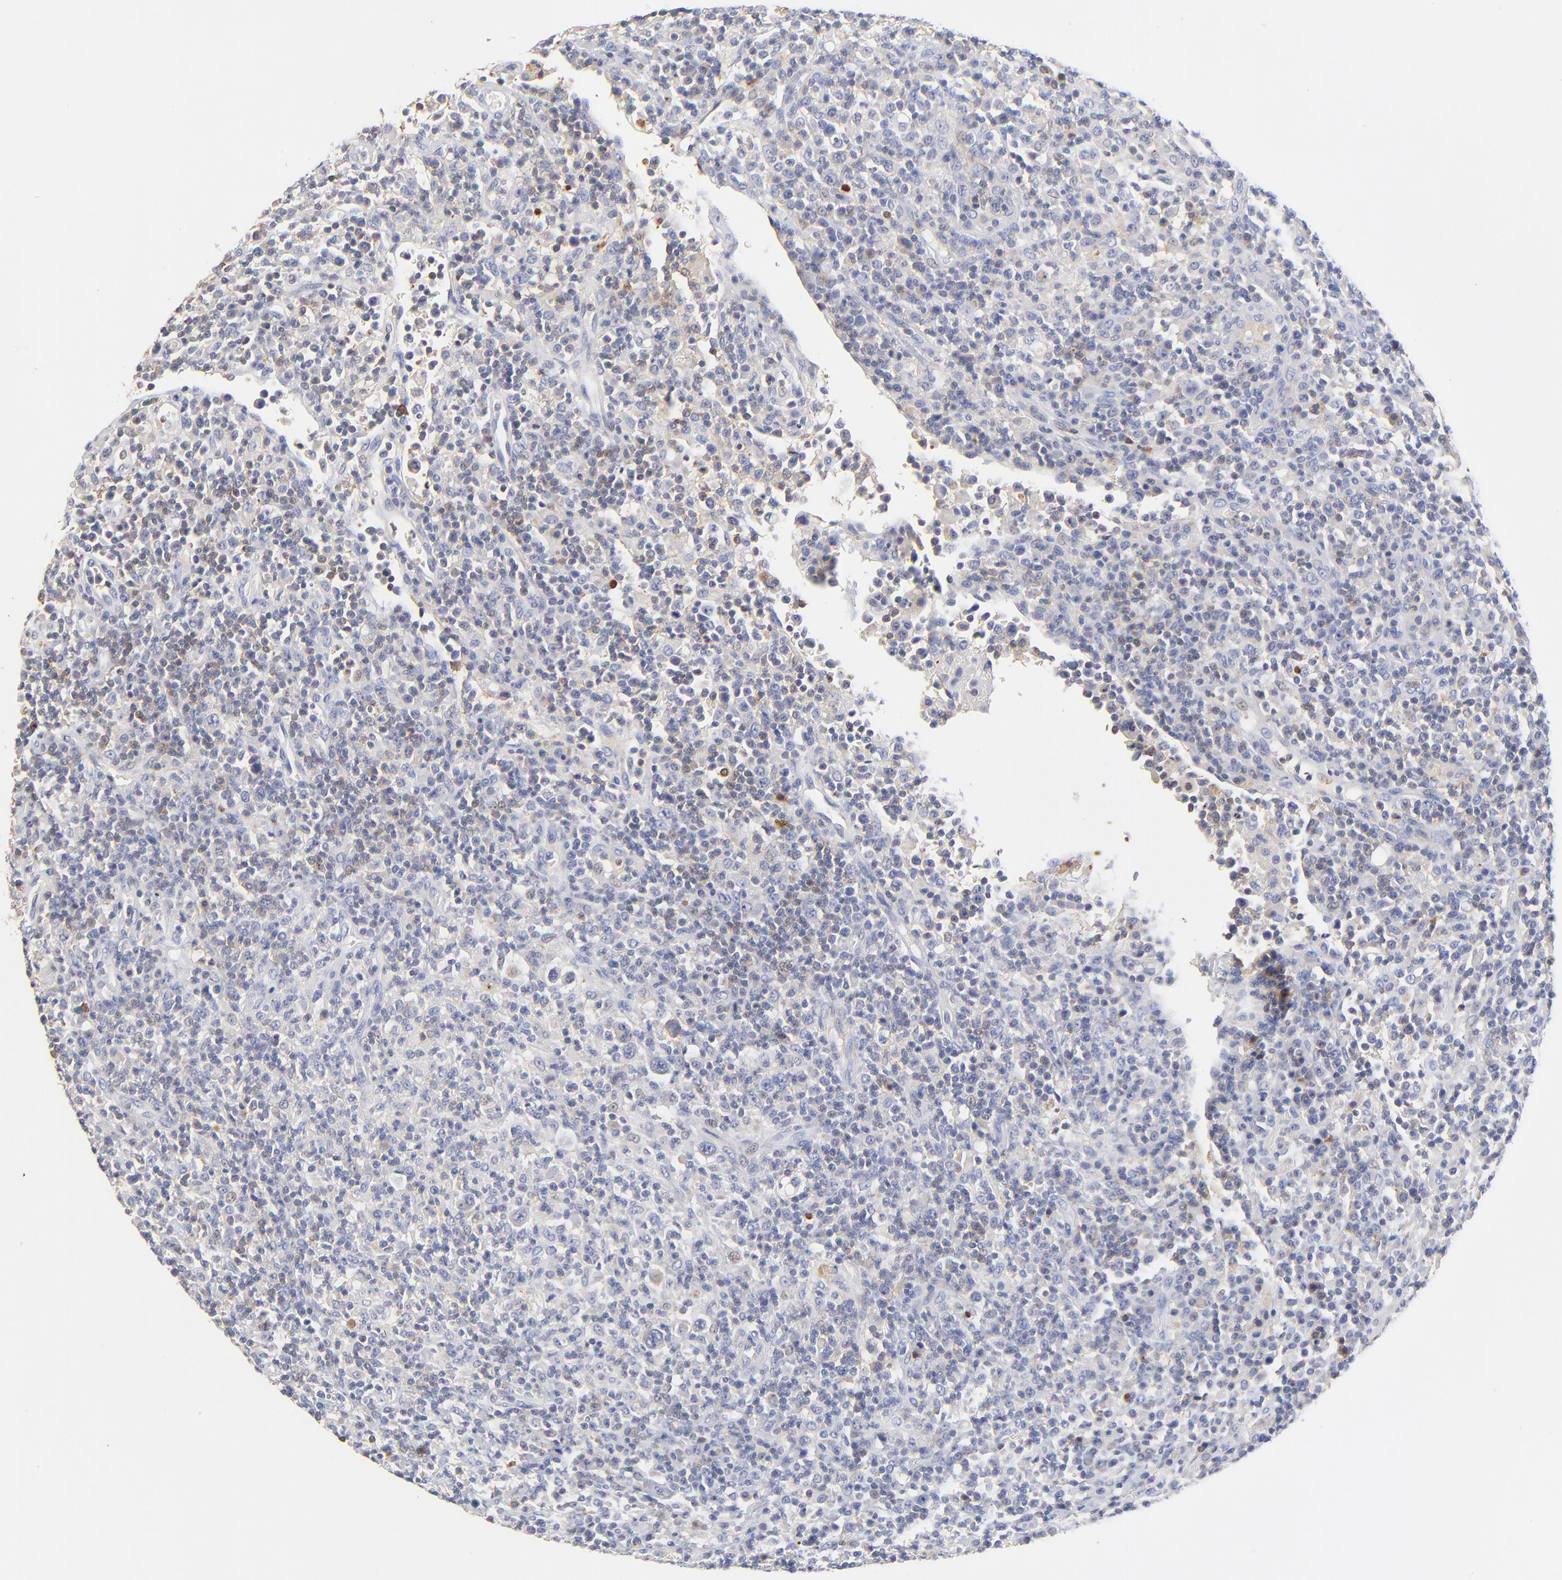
{"staining": {"intensity": "weak", "quantity": "25%-75%", "location": "cytoplasmic/membranous"}, "tissue": "lymphoma", "cell_type": "Tumor cells", "image_type": "cancer", "snomed": [{"axis": "morphology", "description": "Hodgkin's disease, NOS"}, {"axis": "topography", "description": "Lymph node"}], "caption": "Hodgkin's disease stained for a protein demonstrates weak cytoplasmic/membranous positivity in tumor cells.", "gene": "MDGA2", "patient": {"sex": "male", "age": 65}}